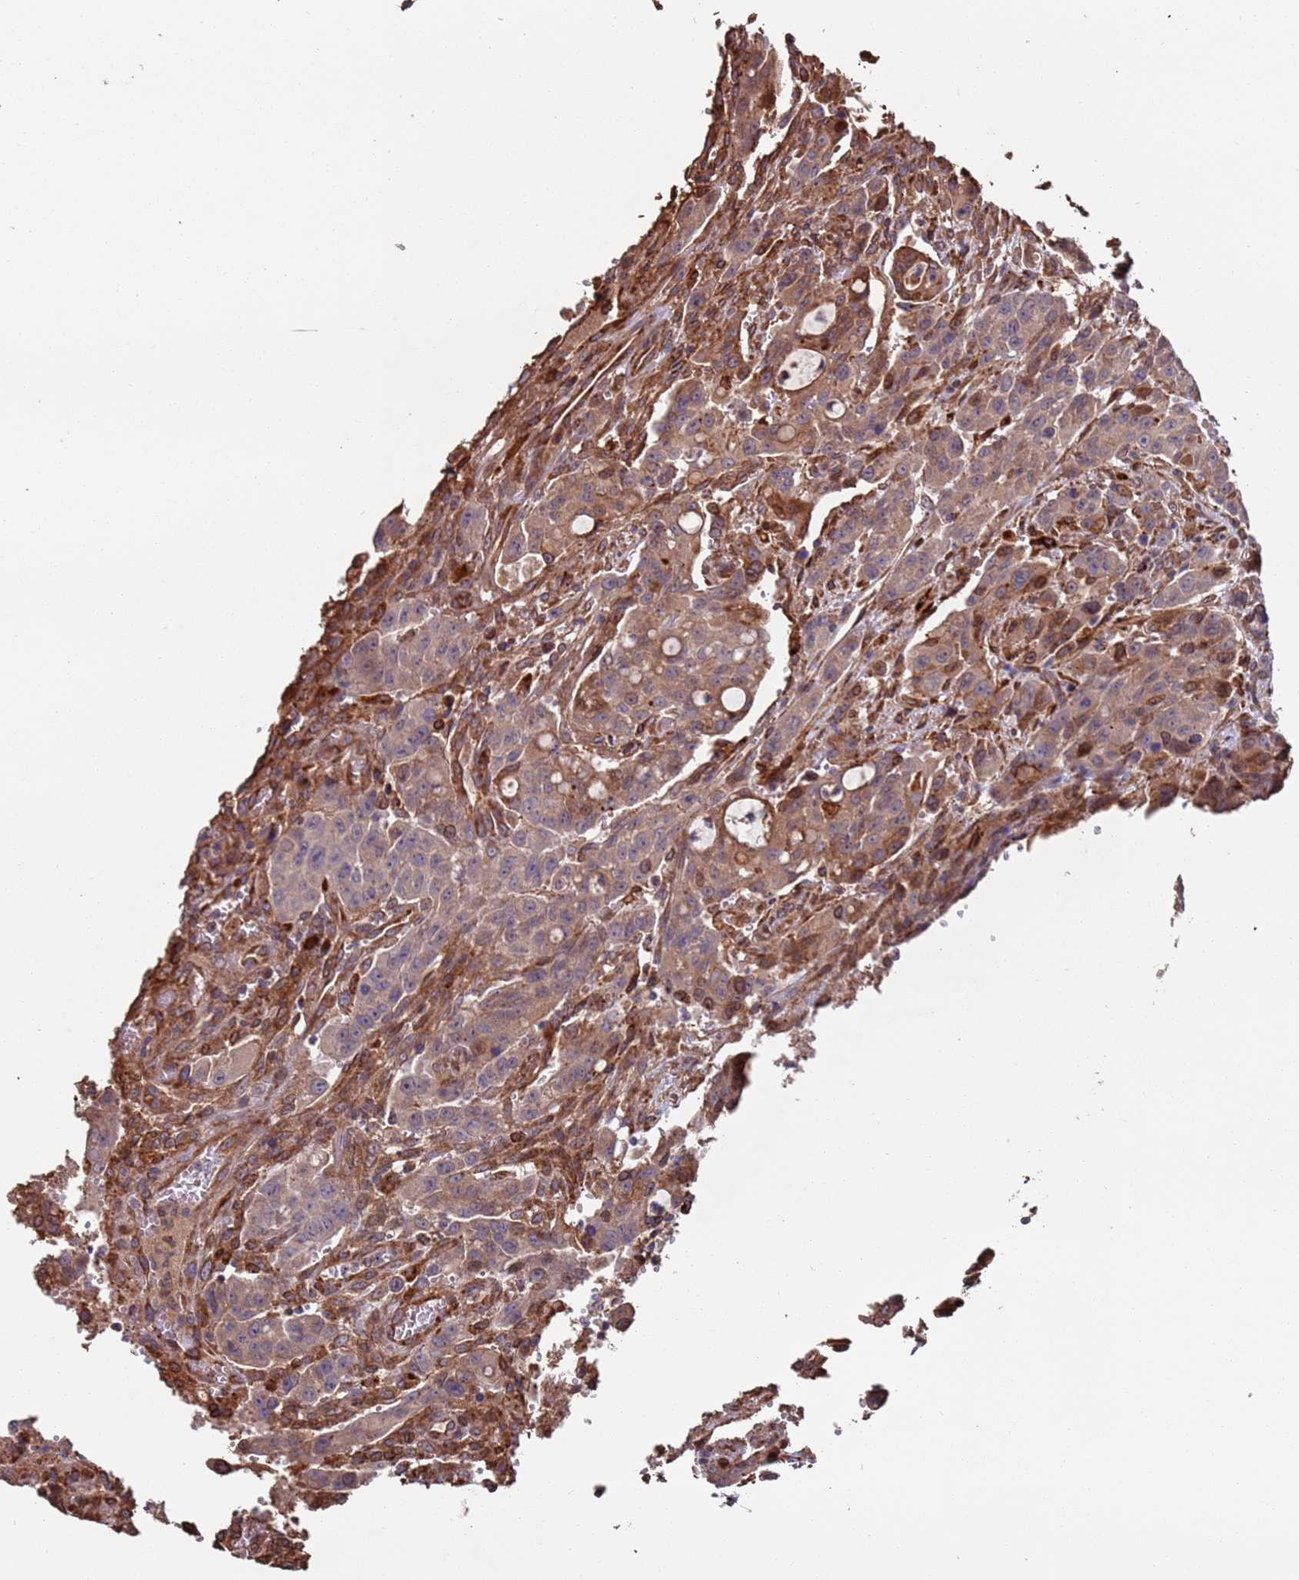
{"staining": {"intensity": "moderate", "quantity": ">75%", "location": "cytoplasmic/membranous"}, "tissue": "colorectal cancer", "cell_type": "Tumor cells", "image_type": "cancer", "snomed": [{"axis": "morphology", "description": "Adenocarcinoma, NOS"}, {"axis": "topography", "description": "Colon"}], "caption": "Moderate cytoplasmic/membranous protein expression is appreciated in approximately >75% of tumor cells in colorectal adenocarcinoma.", "gene": "LACC1", "patient": {"sex": "male", "age": 62}}